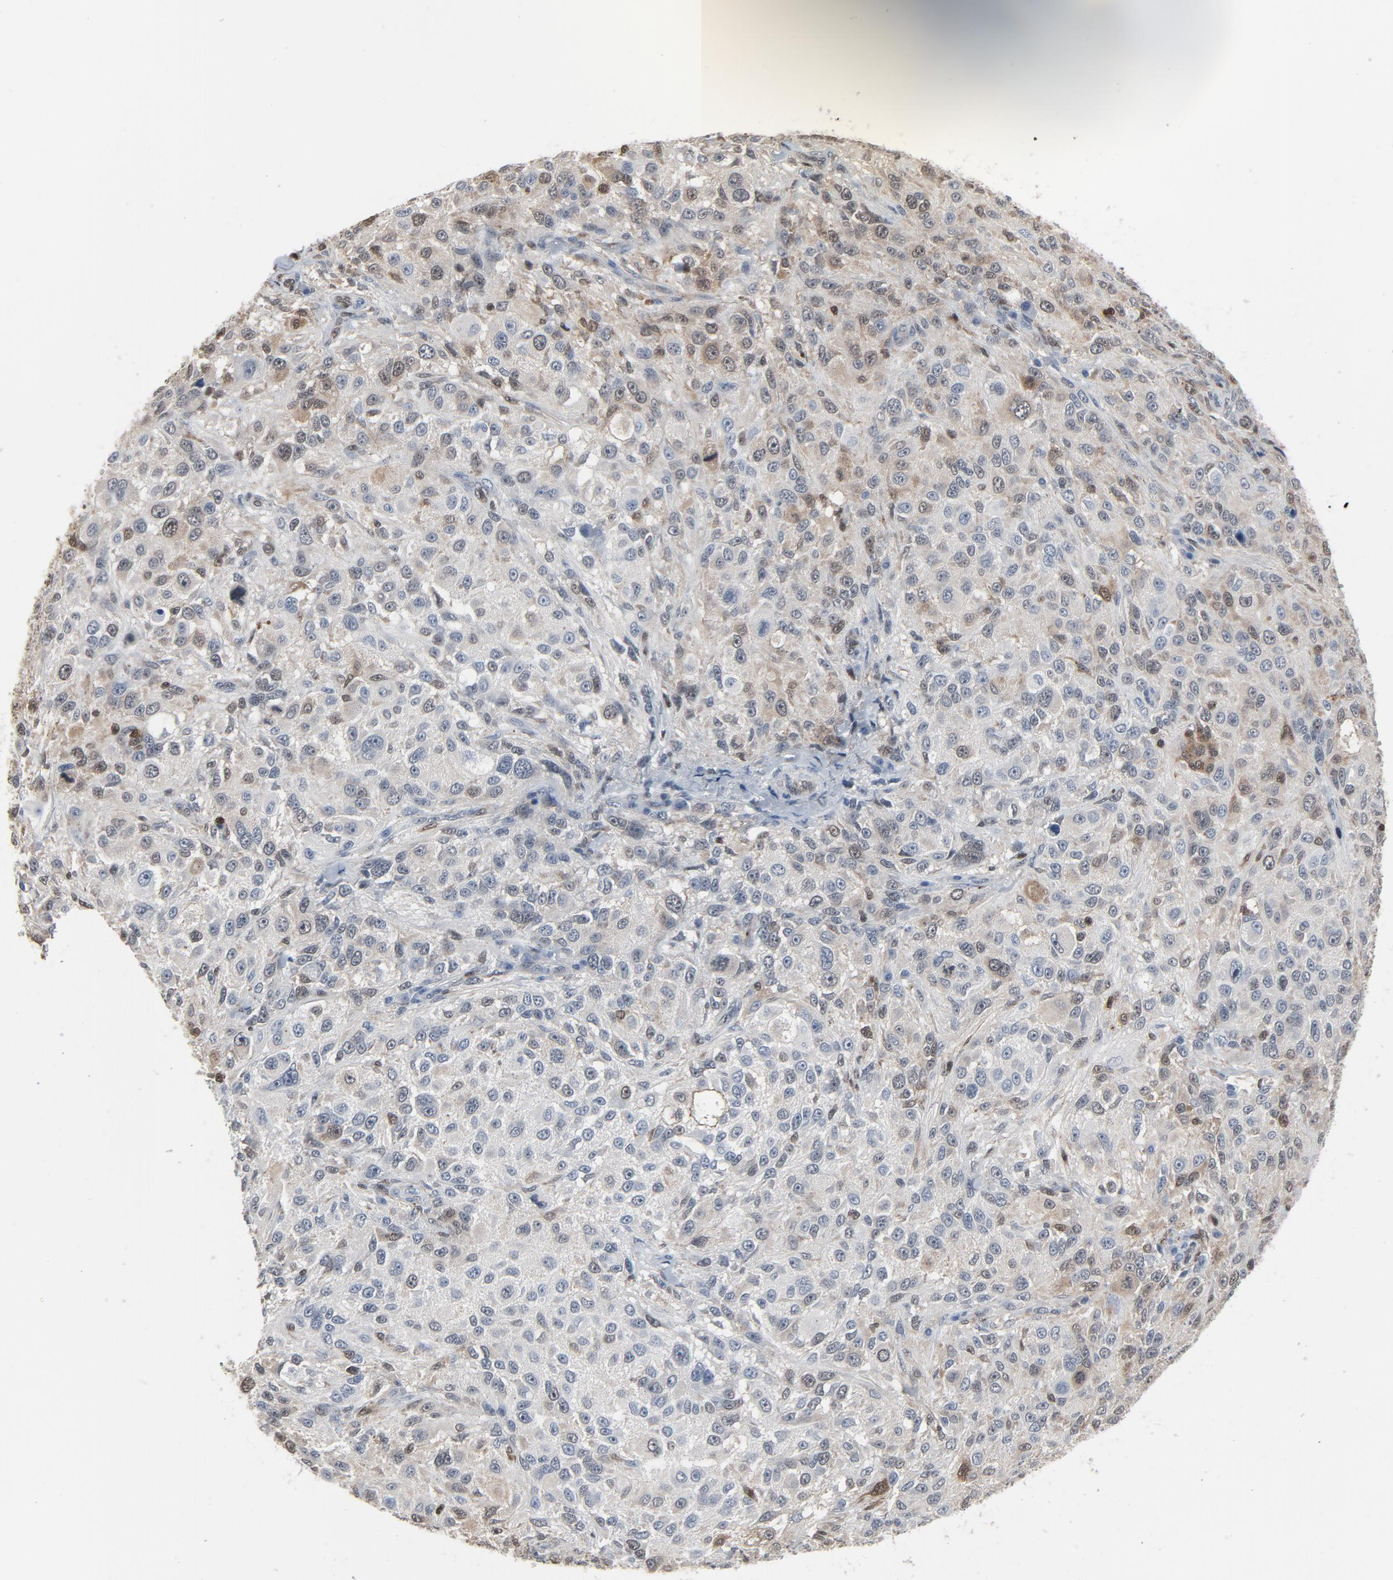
{"staining": {"intensity": "weak", "quantity": "25%-75%", "location": "cytoplasmic/membranous"}, "tissue": "melanoma", "cell_type": "Tumor cells", "image_type": "cancer", "snomed": [{"axis": "morphology", "description": "Necrosis, NOS"}, {"axis": "morphology", "description": "Malignant melanoma, NOS"}, {"axis": "topography", "description": "Skin"}], "caption": "Protein analysis of malignant melanoma tissue reveals weak cytoplasmic/membranous positivity in approximately 25%-75% of tumor cells. The staining is performed using DAB brown chromogen to label protein expression. The nuclei are counter-stained blue using hematoxylin.", "gene": "STAT5A", "patient": {"sex": "female", "age": 87}}